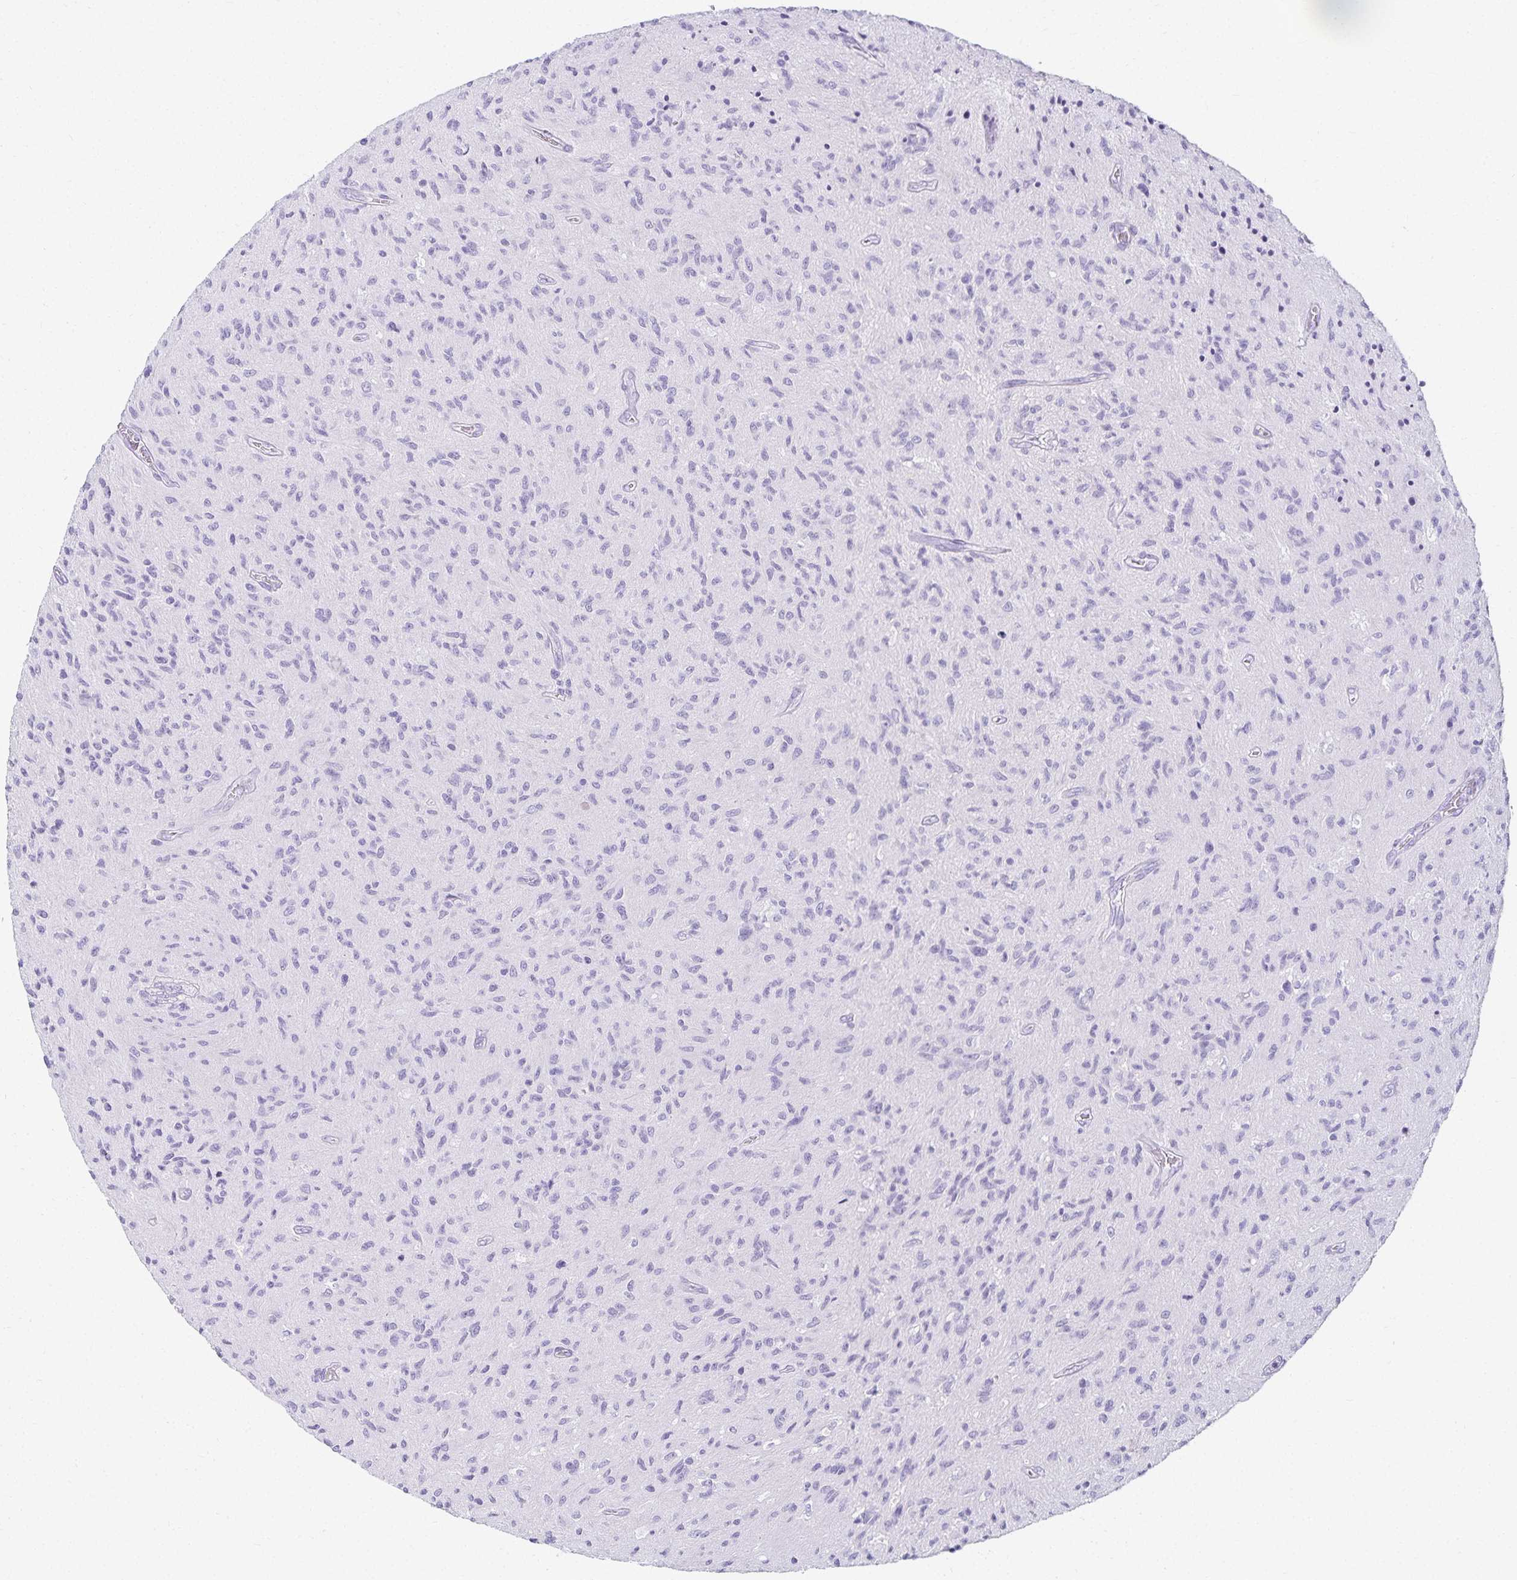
{"staining": {"intensity": "negative", "quantity": "none", "location": "none"}, "tissue": "glioma", "cell_type": "Tumor cells", "image_type": "cancer", "snomed": [{"axis": "morphology", "description": "Glioma, malignant, High grade"}, {"axis": "topography", "description": "Brain"}], "caption": "IHC of malignant high-grade glioma demonstrates no expression in tumor cells.", "gene": "GP2", "patient": {"sex": "male", "age": 54}}